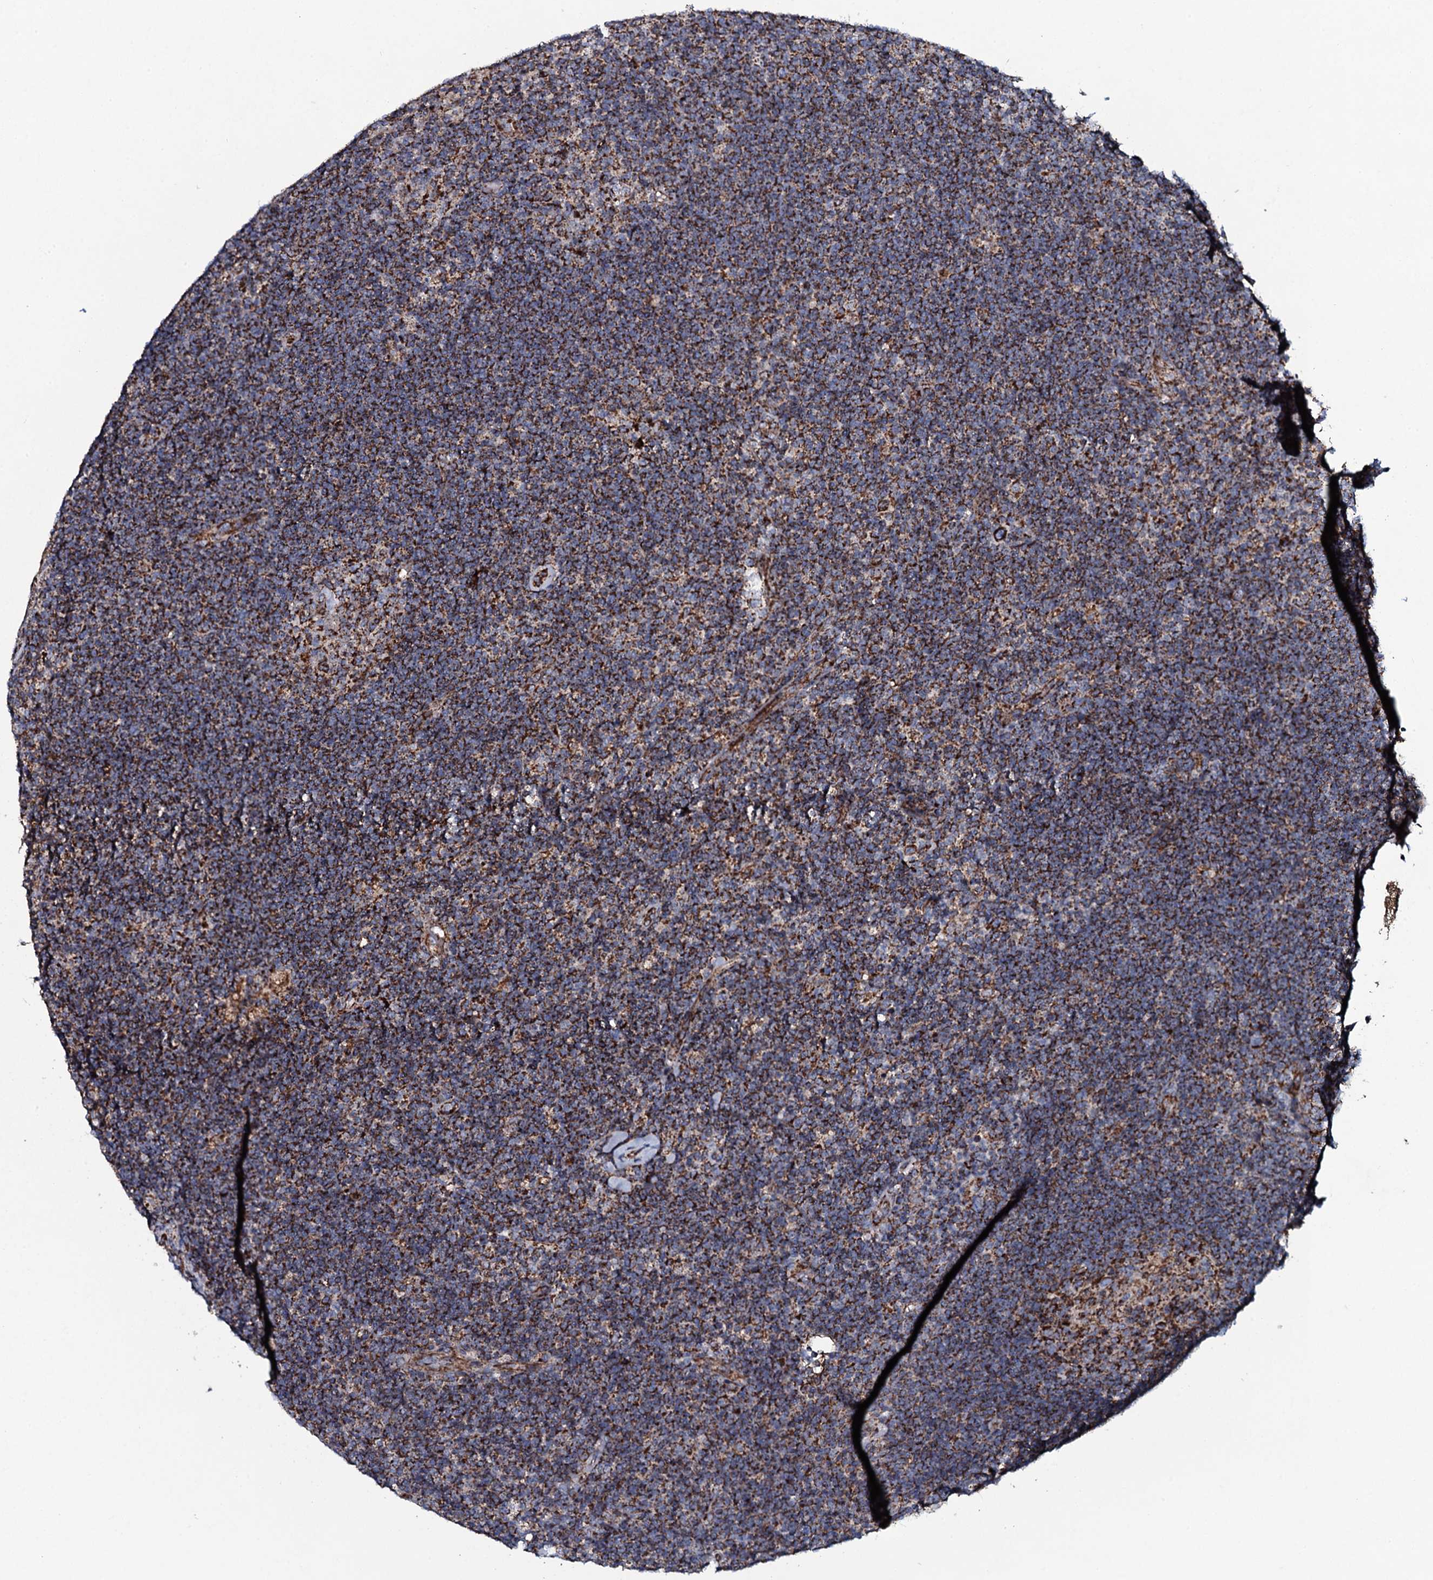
{"staining": {"intensity": "strong", "quantity": ">75%", "location": "cytoplasmic/membranous"}, "tissue": "lymphoma", "cell_type": "Tumor cells", "image_type": "cancer", "snomed": [{"axis": "morphology", "description": "Hodgkin's disease, NOS"}, {"axis": "topography", "description": "Lymph node"}], "caption": "Immunohistochemistry (DAB) staining of human Hodgkin's disease reveals strong cytoplasmic/membranous protein staining in about >75% of tumor cells. Immunohistochemistry stains the protein in brown and the nuclei are stained blue.", "gene": "EVC2", "patient": {"sex": "female", "age": 57}}